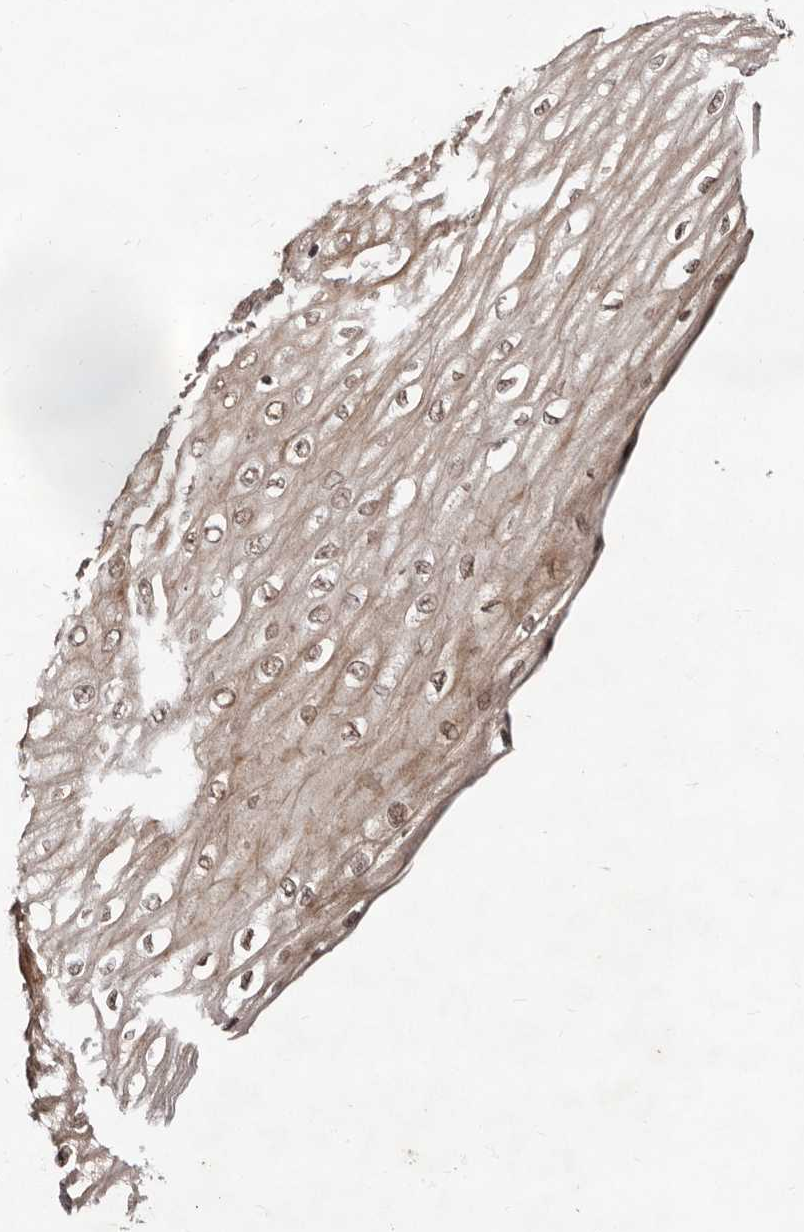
{"staining": {"intensity": "weak", "quantity": ">75%", "location": "cytoplasmic/membranous,nuclear"}, "tissue": "esophagus", "cell_type": "Squamous epithelial cells", "image_type": "normal", "snomed": [{"axis": "morphology", "description": "Normal tissue, NOS"}, {"axis": "topography", "description": "Esophagus"}], "caption": "Immunohistochemistry of normal esophagus reveals low levels of weak cytoplasmic/membranous,nuclear positivity in approximately >75% of squamous epithelial cells.", "gene": "LCORL", "patient": {"sex": "male", "age": 60}}